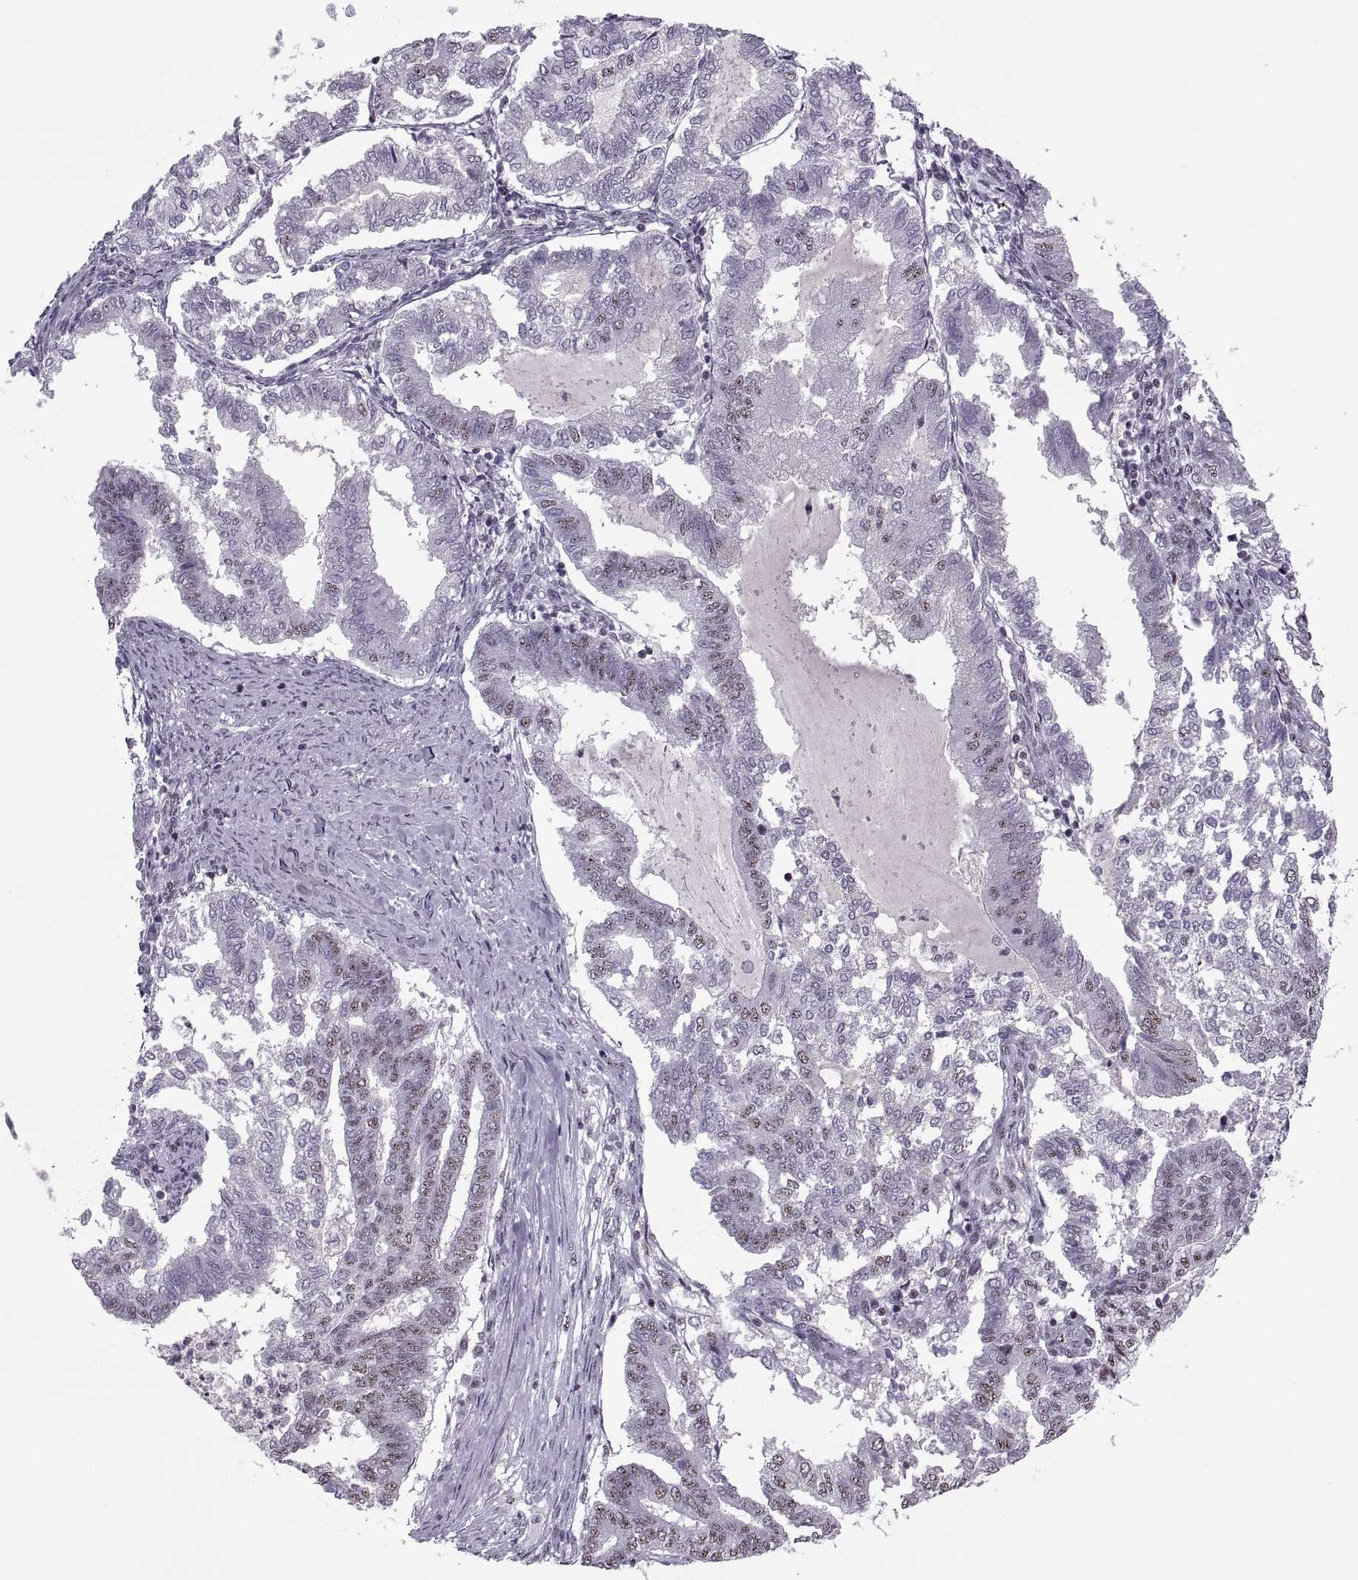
{"staining": {"intensity": "weak", "quantity": "25%-75%", "location": "nuclear"}, "tissue": "endometrial cancer", "cell_type": "Tumor cells", "image_type": "cancer", "snomed": [{"axis": "morphology", "description": "Adenocarcinoma, NOS"}, {"axis": "topography", "description": "Endometrium"}], "caption": "There is low levels of weak nuclear positivity in tumor cells of endometrial adenocarcinoma, as demonstrated by immunohistochemical staining (brown color).", "gene": "MAGEA4", "patient": {"sex": "female", "age": 79}}